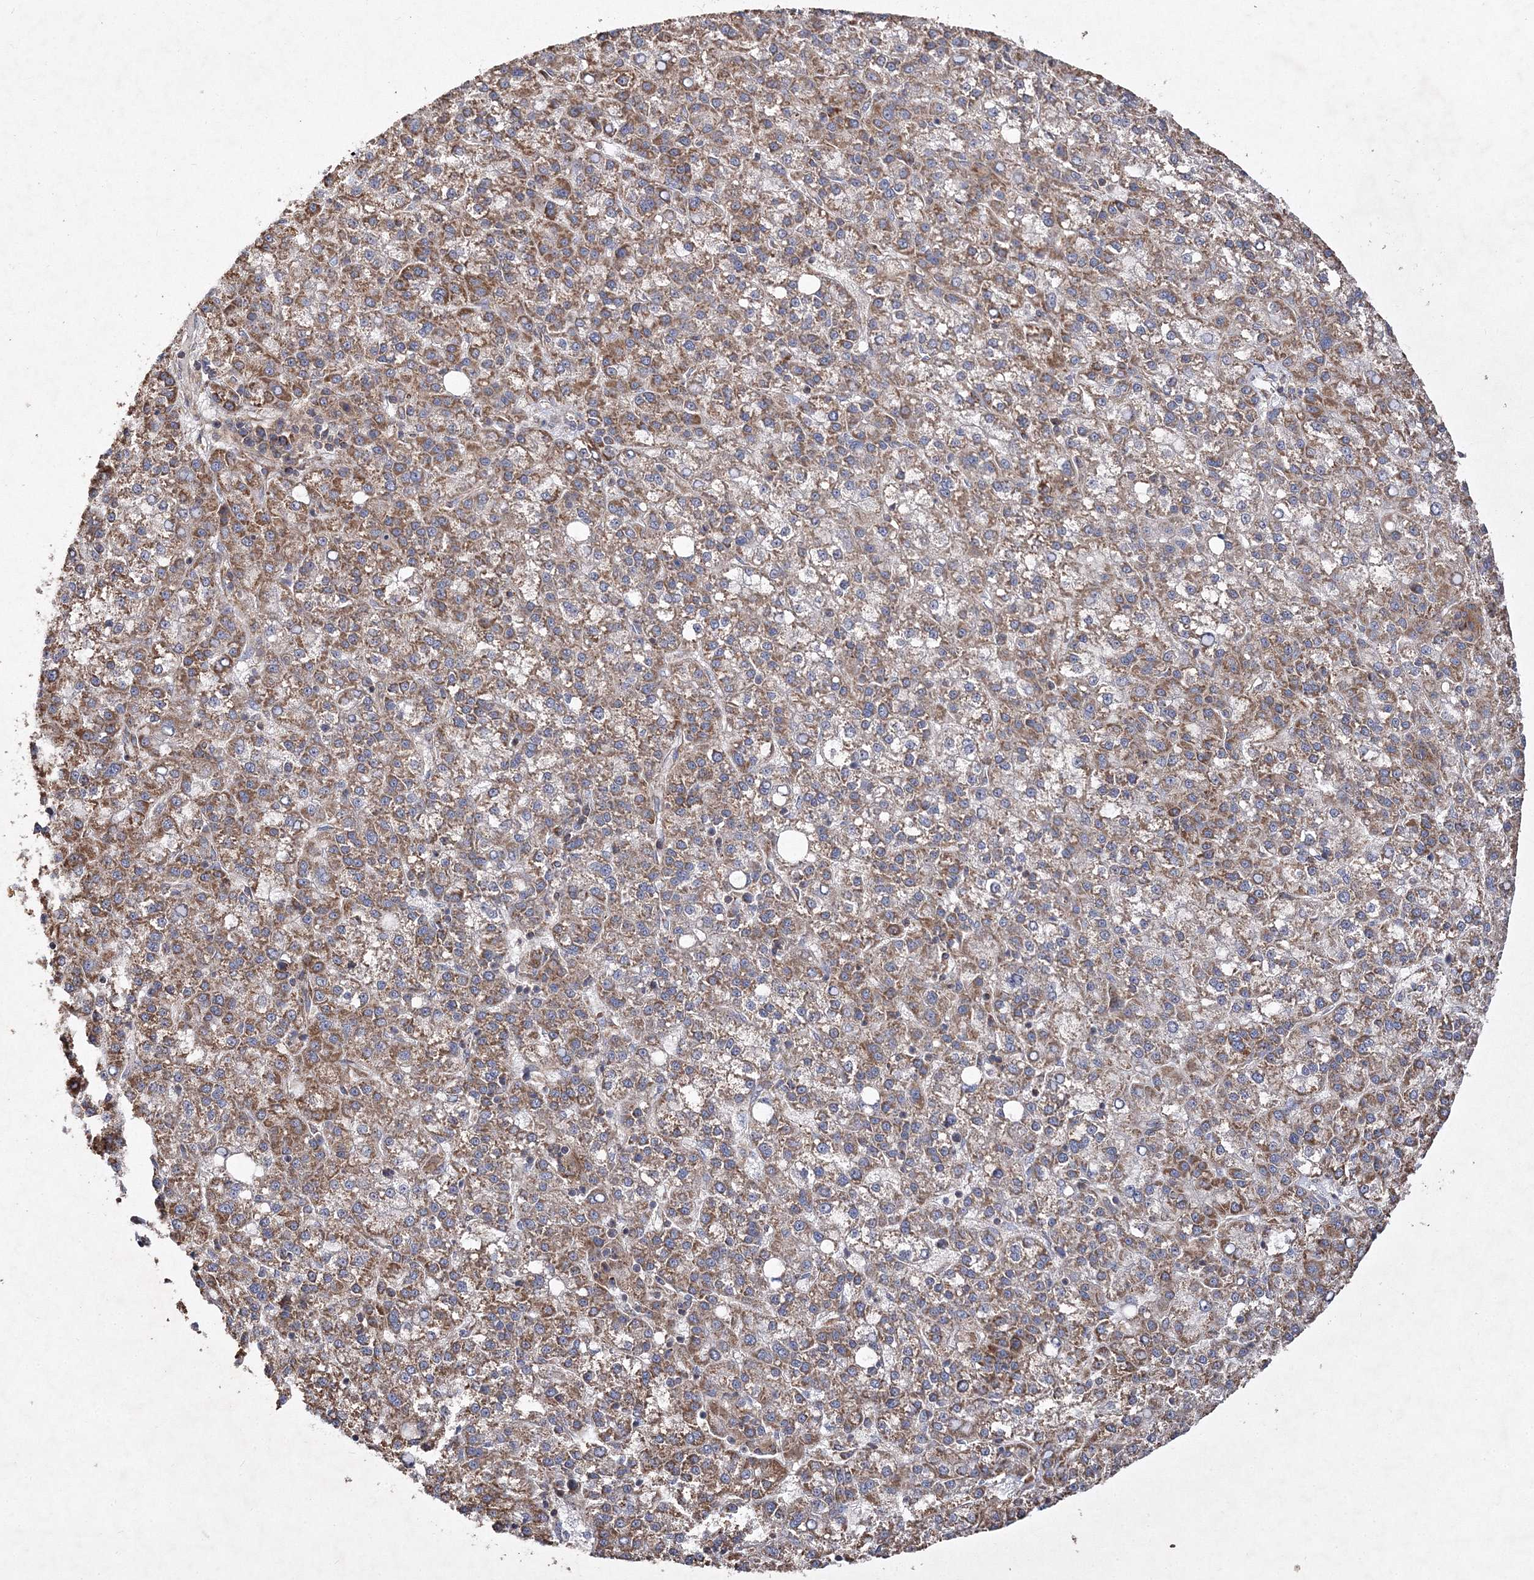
{"staining": {"intensity": "moderate", "quantity": "25%-75%", "location": "cytoplasmic/membranous"}, "tissue": "liver cancer", "cell_type": "Tumor cells", "image_type": "cancer", "snomed": [{"axis": "morphology", "description": "Carcinoma, Hepatocellular, NOS"}, {"axis": "topography", "description": "Liver"}], "caption": "The image demonstrates a brown stain indicating the presence of a protein in the cytoplasmic/membranous of tumor cells in liver cancer. (Stains: DAB (3,3'-diaminobenzidine) in brown, nuclei in blue, Microscopy: brightfield microscopy at high magnification).", "gene": "DNAJC13", "patient": {"sex": "female", "age": 58}}